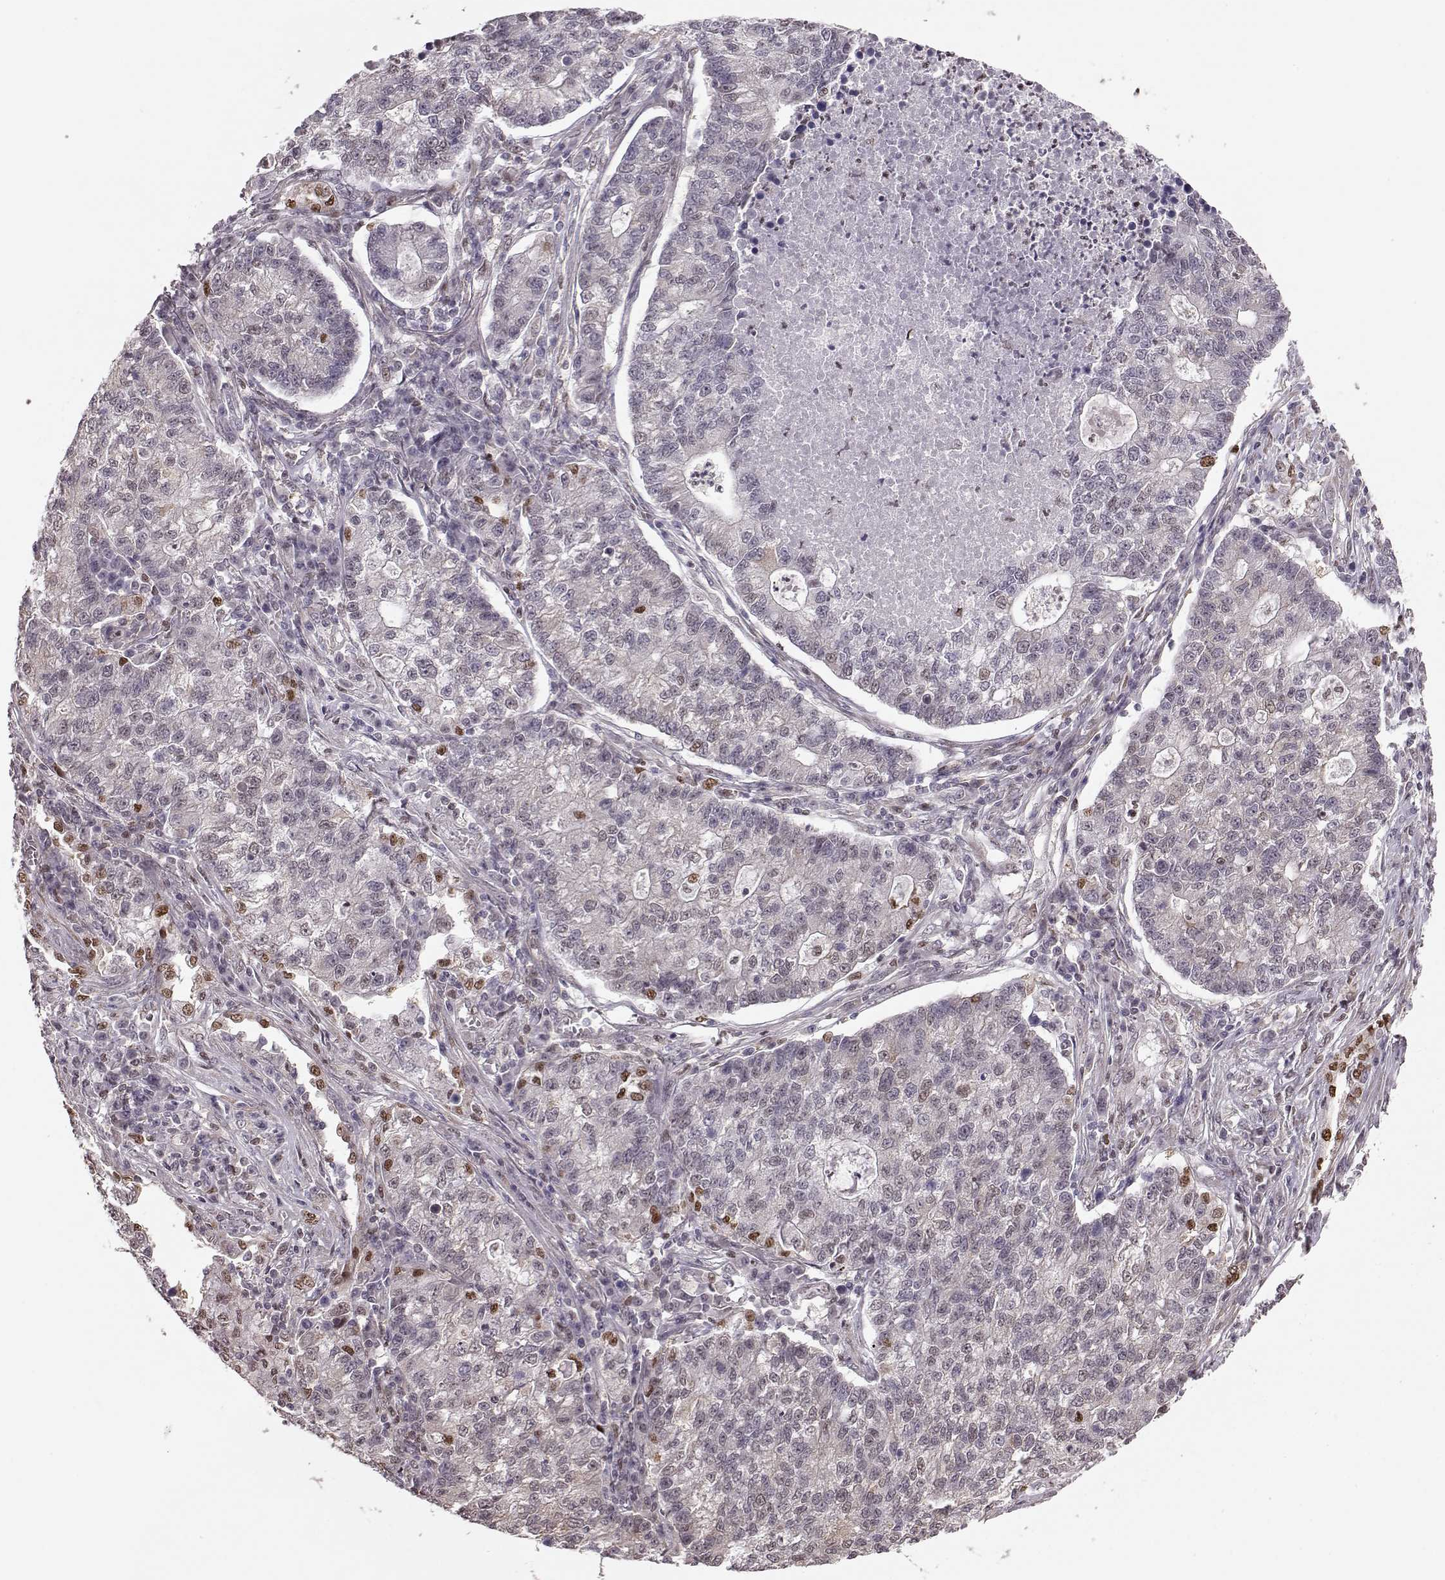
{"staining": {"intensity": "moderate", "quantity": "<25%", "location": "nuclear"}, "tissue": "lung cancer", "cell_type": "Tumor cells", "image_type": "cancer", "snomed": [{"axis": "morphology", "description": "Adenocarcinoma, NOS"}, {"axis": "topography", "description": "Lung"}], "caption": "Approximately <25% of tumor cells in human lung cancer (adenocarcinoma) reveal moderate nuclear protein positivity as visualized by brown immunohistochemical staining.", "gene": "KLF6", "patient": {"sex": "male", "age": 57}}